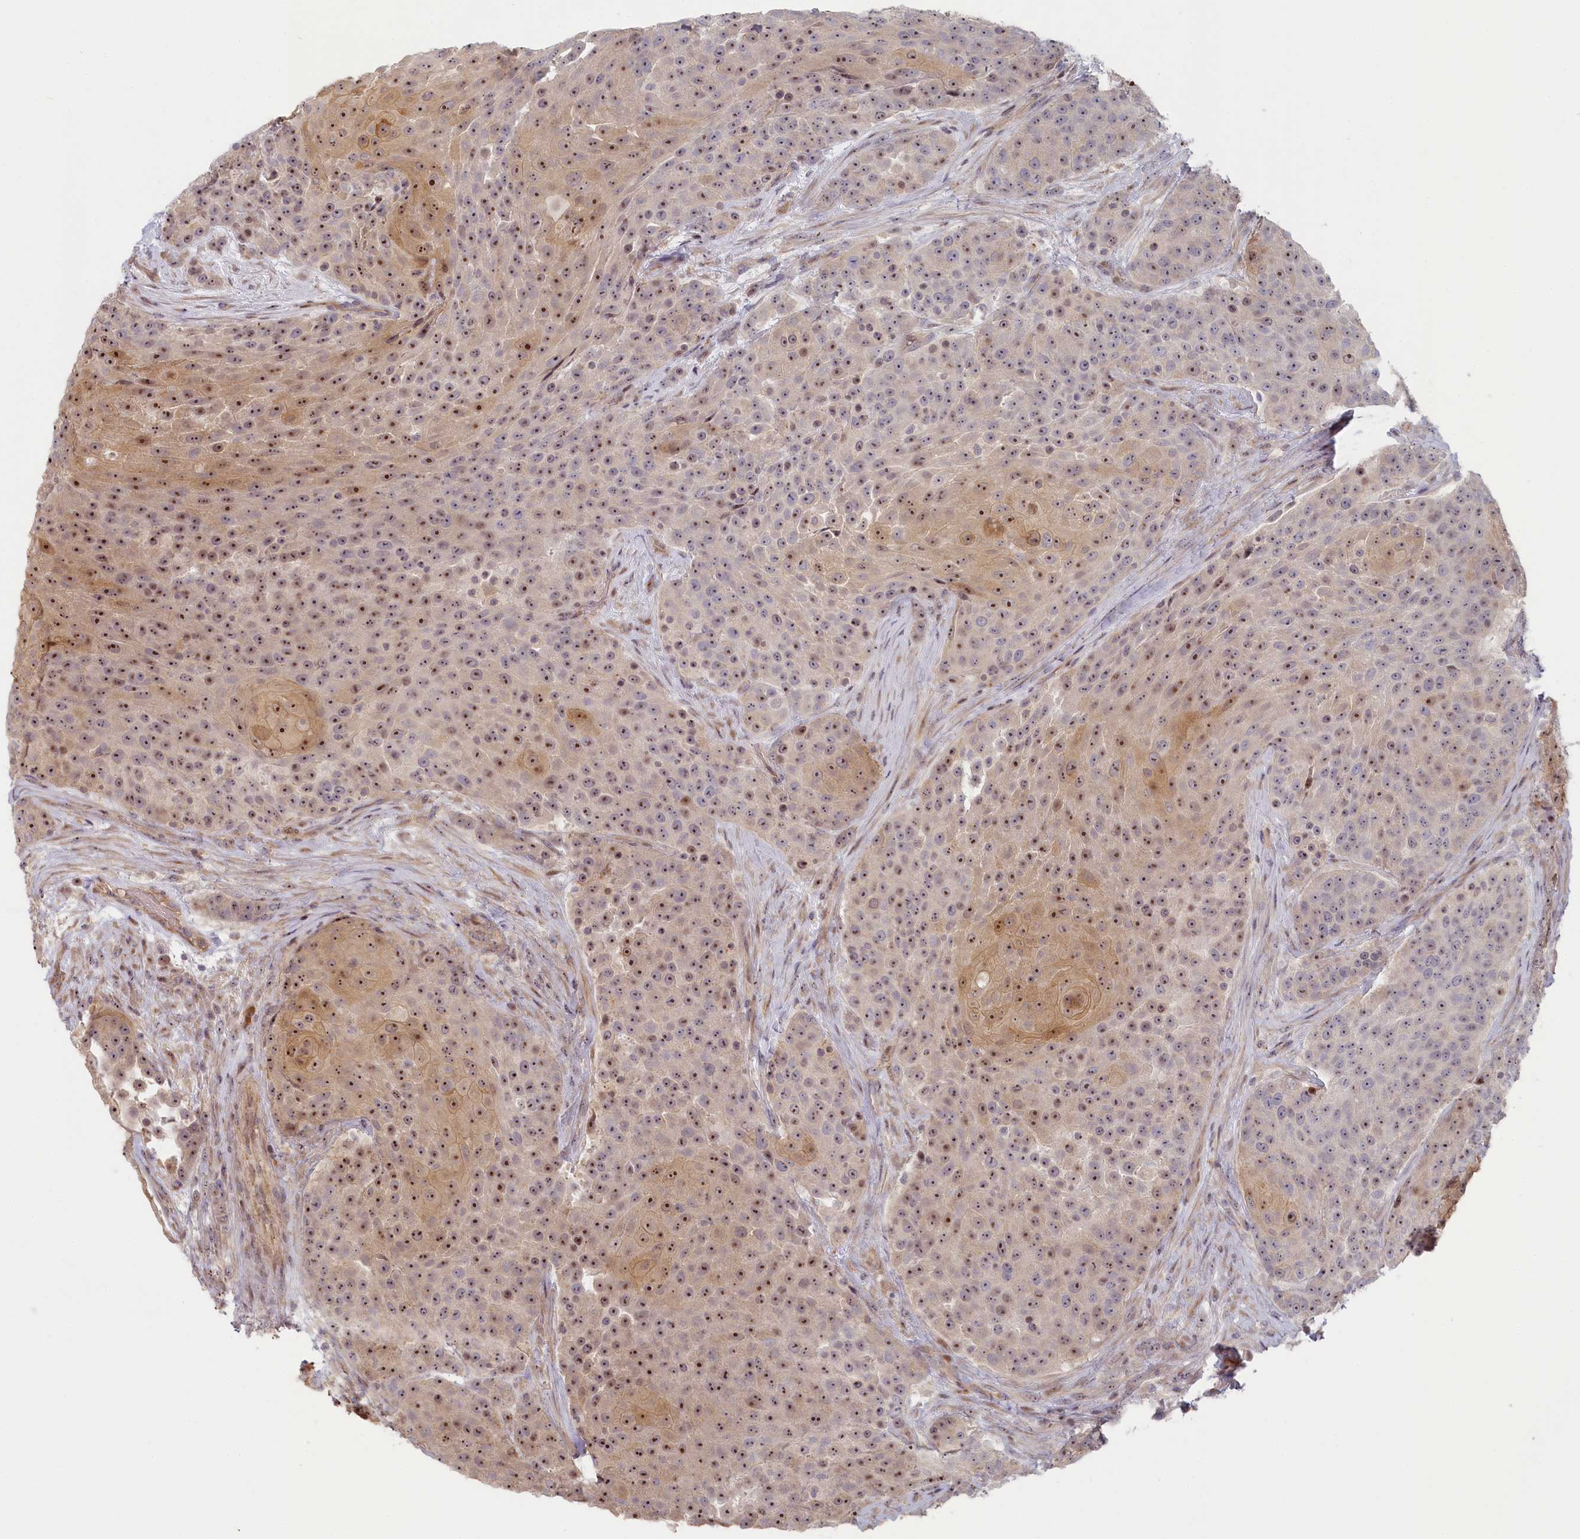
{"staining": {"intensity": "moderate", "quantity": ">75%", "location": "cytoplasmic/membranous,nuclear"}, "tissue": "urothelial cancer", "cell_type": "Tumor cells", "image_type": "cancer", "snomed": [{"axis": "morphology", "description": "Urothelial carcinoma, High grade"}, {"axis": "topography", "description": "Urinary bladder"}], "caption": "Protein staining exhibits moderate cytoplasmic/membranous and nuclear expression in about >75% of tumor cells in urothelial cancer. The staining was performed using DAB, with brown indicating positive protein expression. Nuclei are stained blue with hematoxylin.", "gene": "INTS4", "patient": {"sex": "female", "age": 63}}